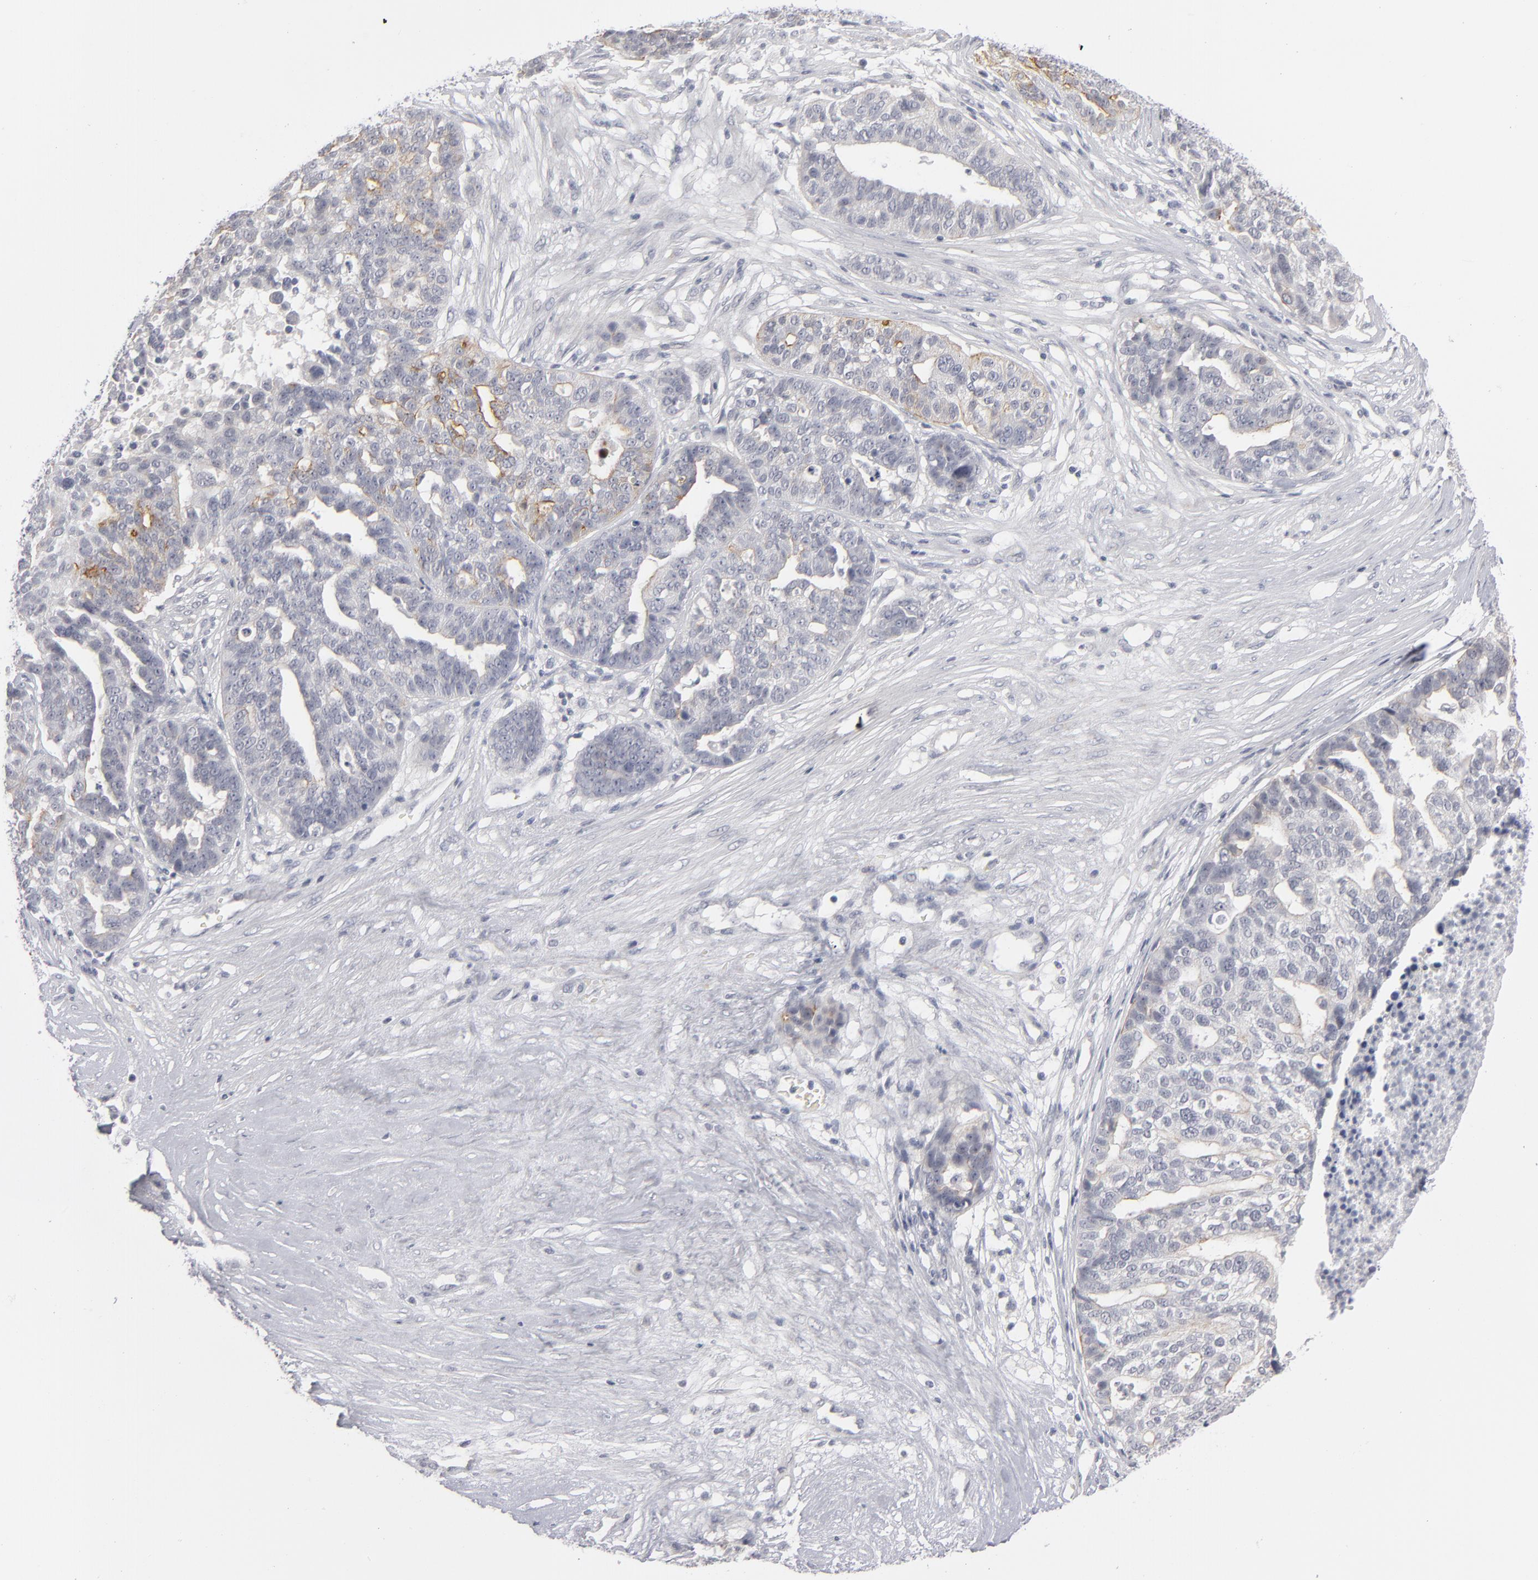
{"staining": {"intensity": "negative", "quantity": "none", "location": "none"}, "tissue": "ovarian cancer", "cell_type": "Tumor cells", "image_type": "cancer", "snomed": [{"axis": "morphology", "description": "Cystadenocarcinoma, serous, NOS"}, {"axis": "topography", "description": "Ovary"}], "caption": "Micrograph shows no protein expression in tumor cells of ovarian serous cystadenocarcinoma tissue. (DAB immunohistochemistry (IHC) visualized using brightfield microscopy, high magnification).", "gene": "KIAA1210", "patient": {"sex": "female", "age": 59}}